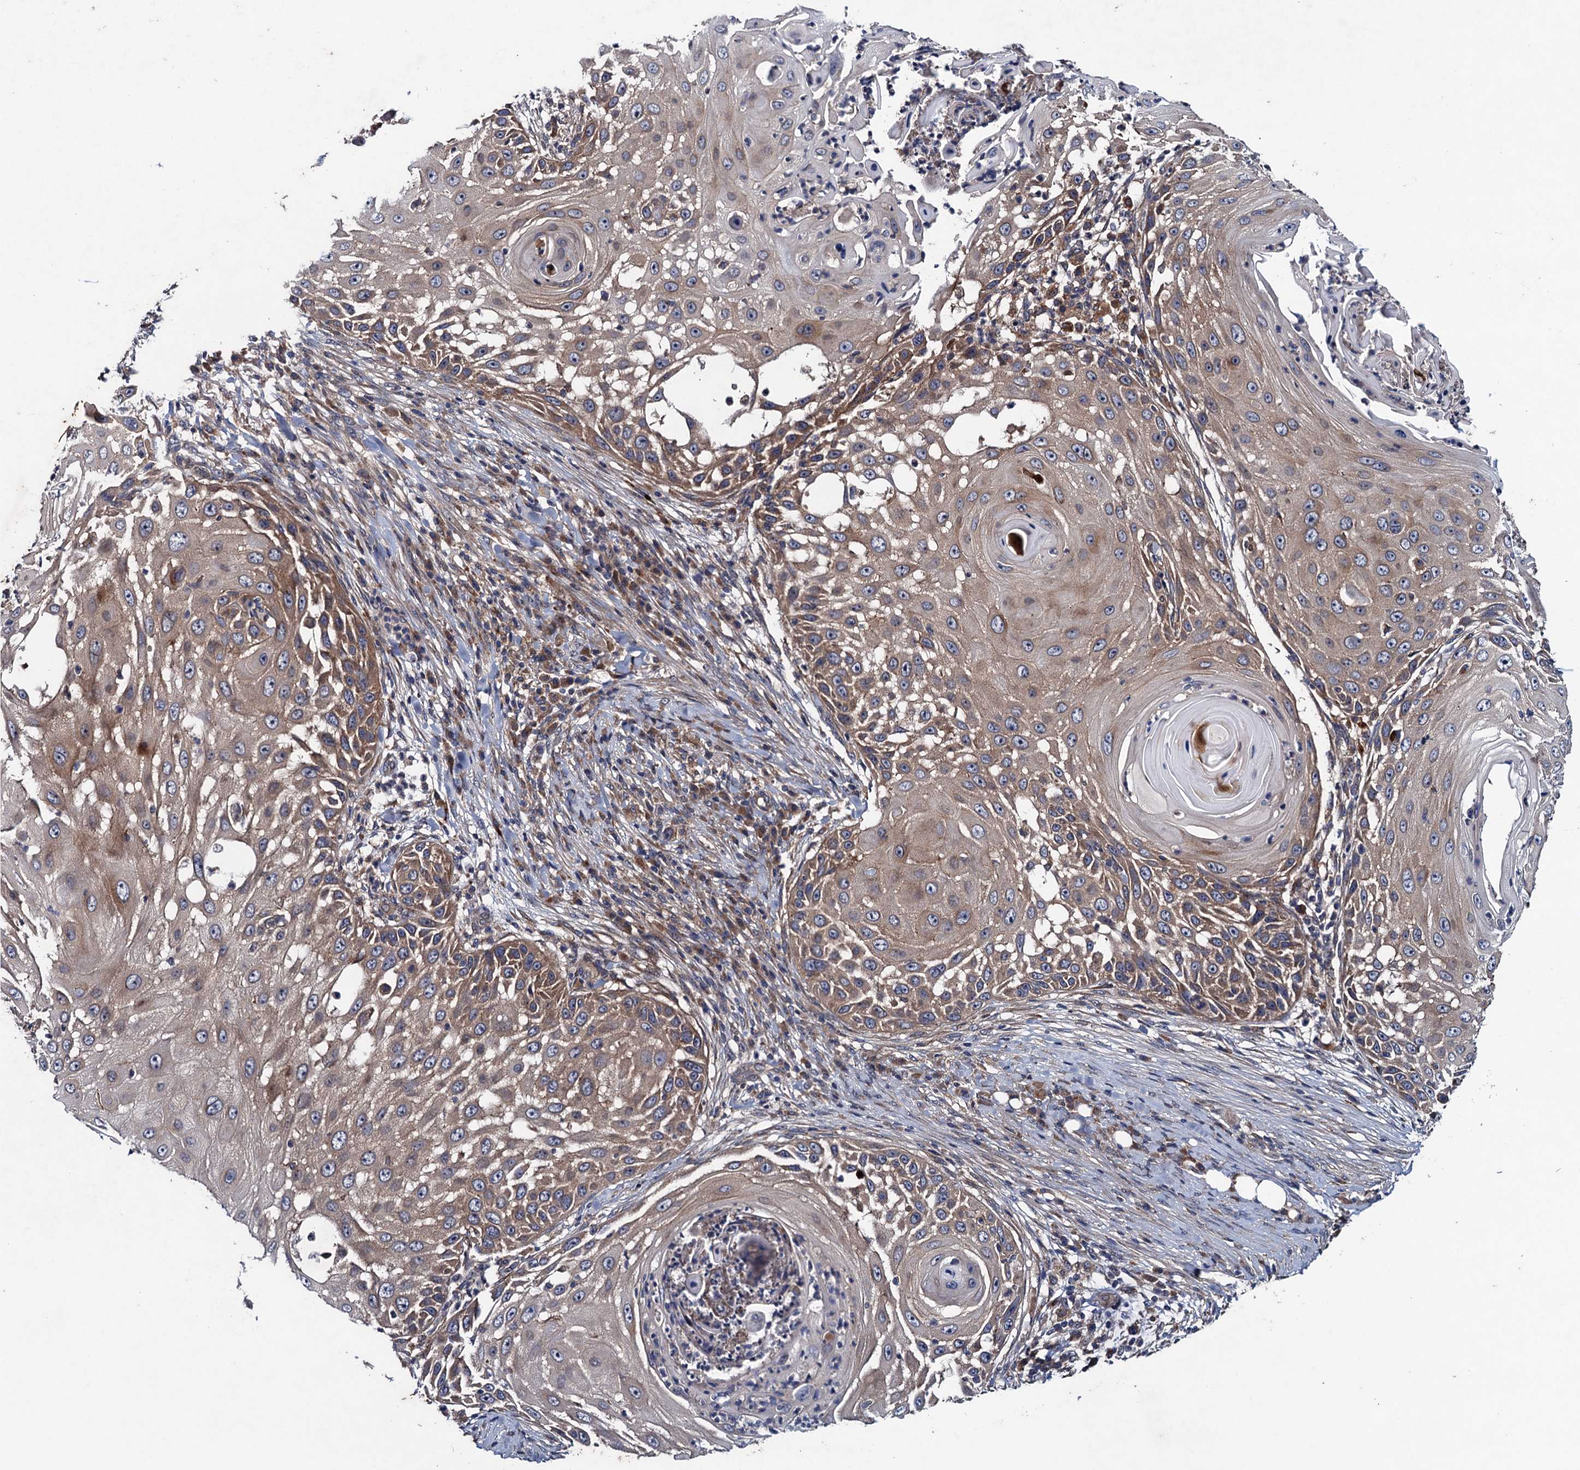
{"staining": {"intensity": "moderate", "quantity": ">75%", "location": "cytoplasmic/membranous"}, "tissue": "skin cancer", "cell_type": "Tumor cells", "image_type": "cancer", "snomed": [{"axis": "morphology", "description": "Squamous cell carcinoma, NOS"}, {"axis": "topography", "description": "Skin"}], "caption": "Moderate cytoplasmic/membranous expression for a protein is present in approximately >75% of tumor cells of skin cancer using IHC.", "gene": "BLTP3B", "patient": {"sex": "female", "age": 44}}